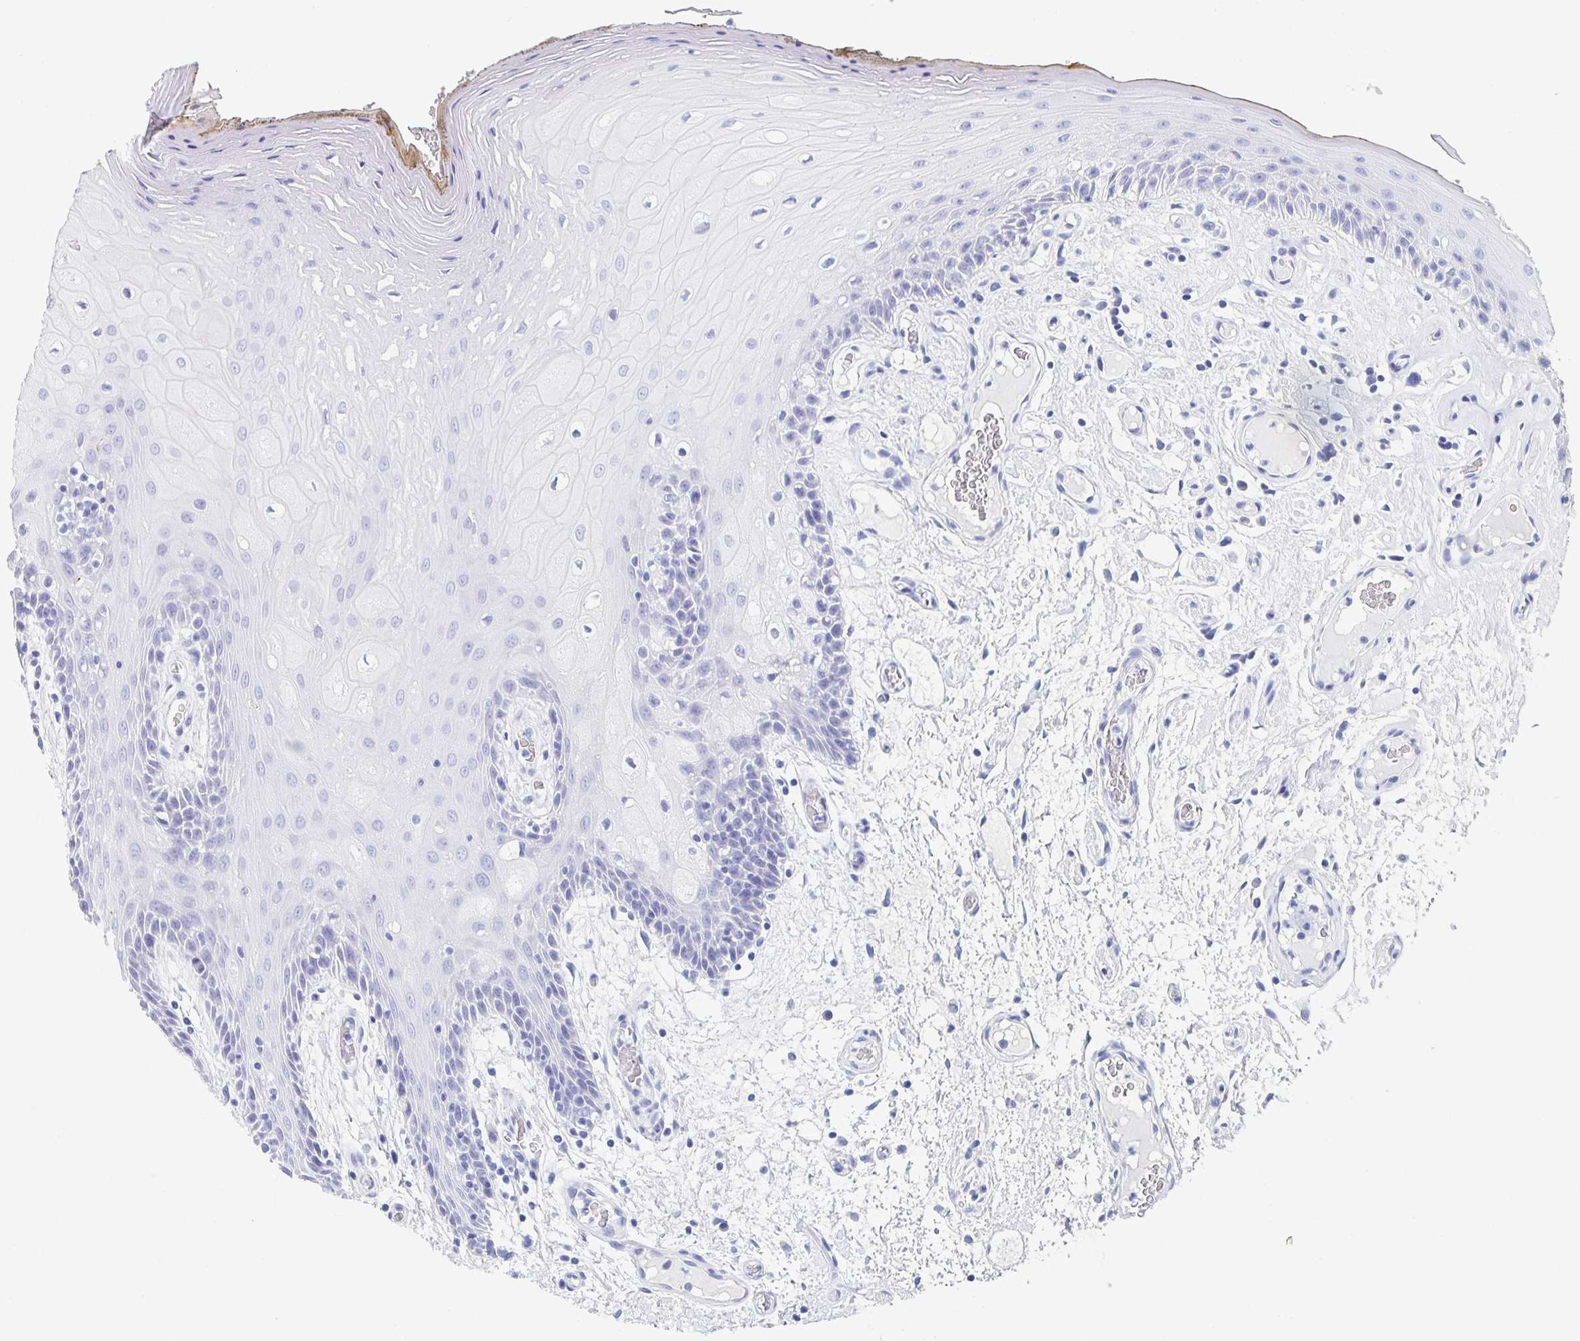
{"staining": {"intensity": "negative", "quantity": "none", "location": "none"}, "tissue": "oral mucosa", "cell_type": "Squamous epithelial cells", "image_type": "normal", "snomed": [{"axis": "morphology", "description": "Normal tissue, NOS"}, {"axis": "morphology", "description": "Squamous cell carcinoma, NOS"}, {"axis": "topography", "description": "Oral tissue"}, {"axis": "topography", "description": "Head-Neck"}], "caption": "DAB immunohistochemical staining of normal human oral mucosa reveals no significant positivity in squamous epithelial cells. (DAB (3,3'-diaminobenzidine) IHC, high magnification).", "gene": "DMBT1", "patient": {"sex": "male", "age": 52}}